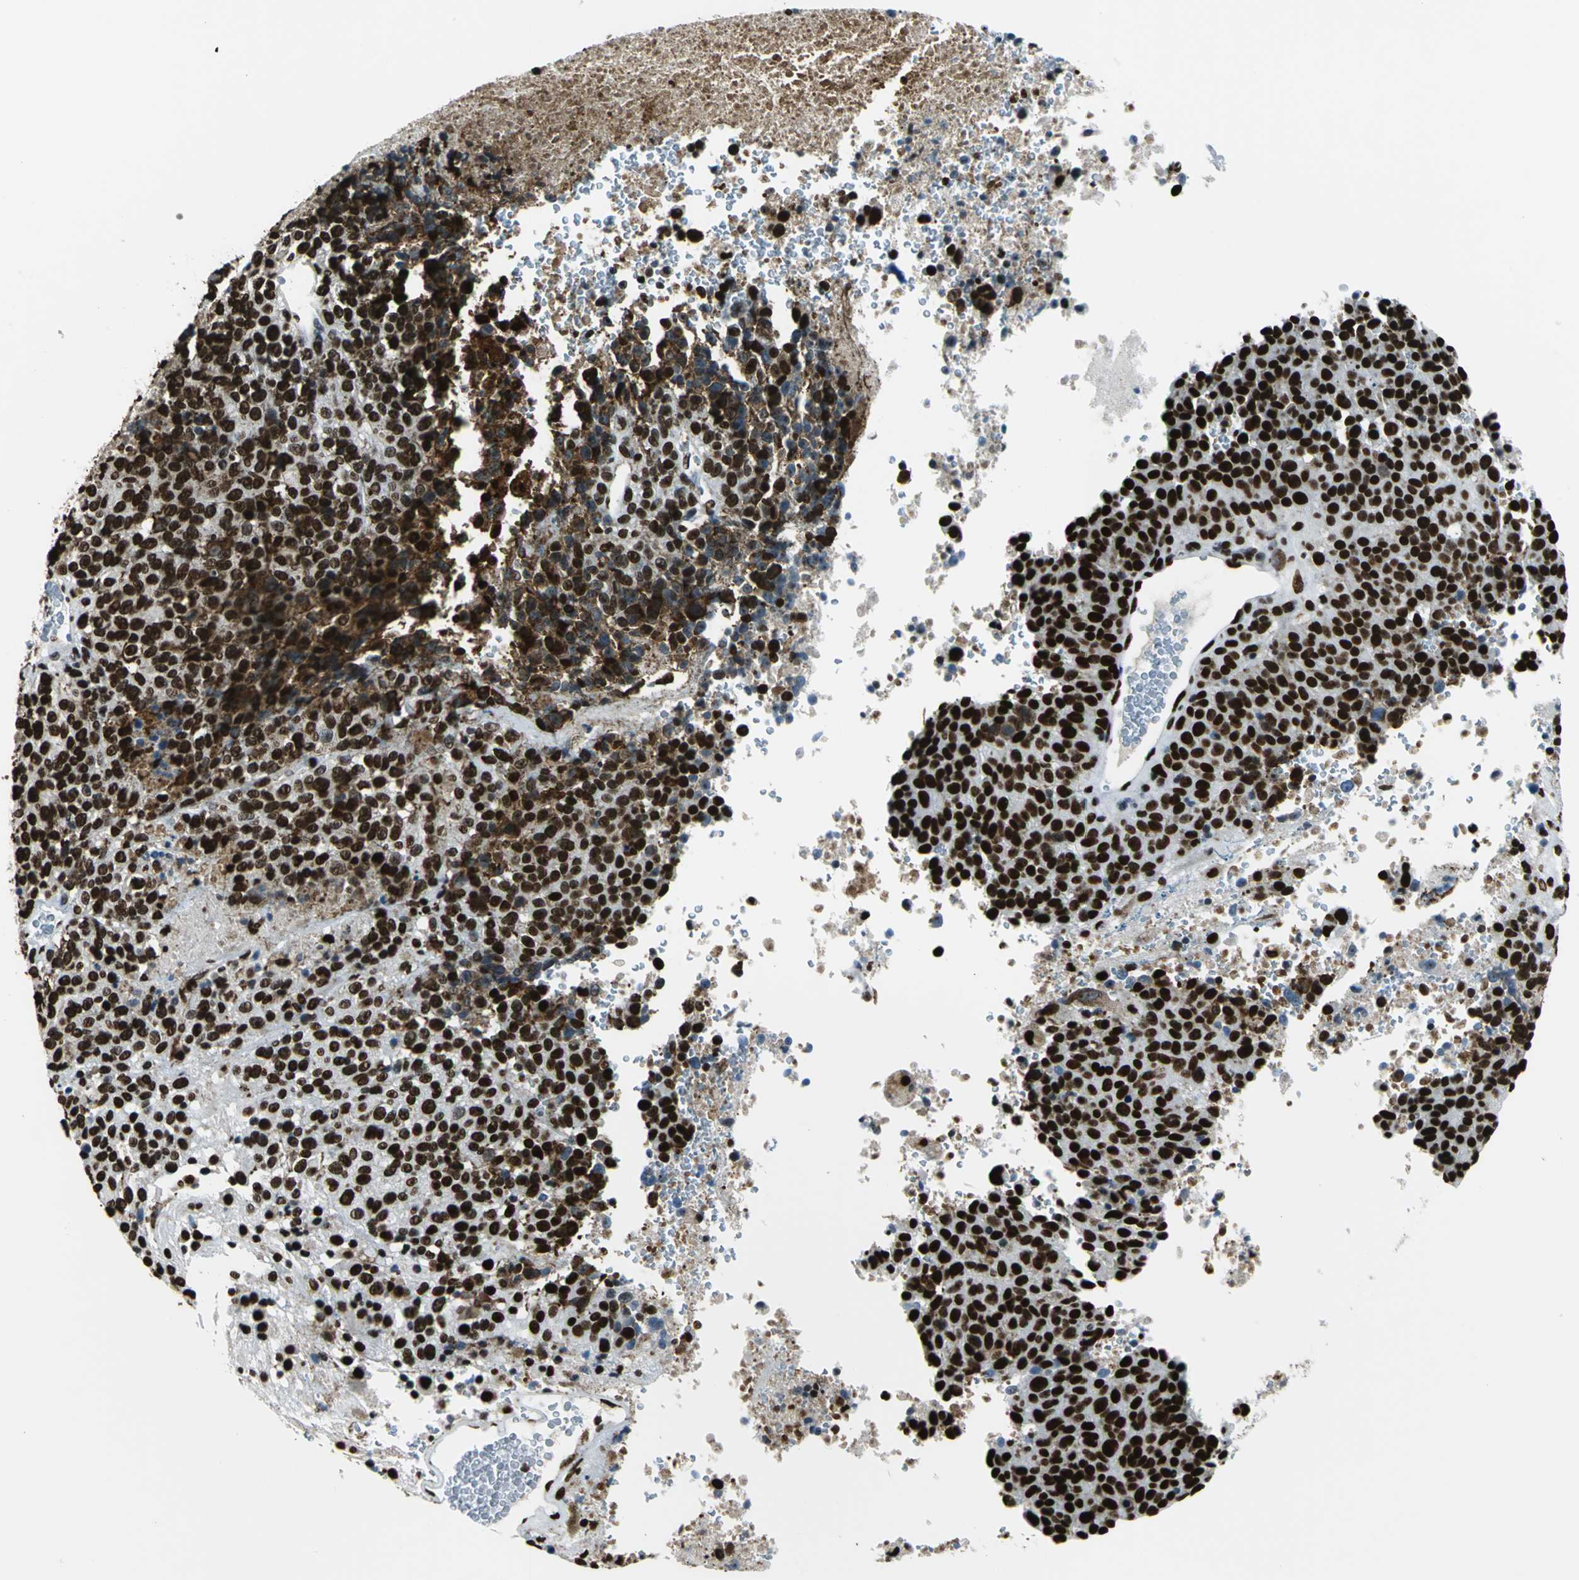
{"staining": {"intensity": "strong", "quantity": ">75%", "location": "nuclear"}, "tissue": "melanoma", "cell_type": "Tumor cells", "image_type": "cancer", "snomed": [{"axis": "morphology", "description": "Malignant melanoma, Metastatic site"}, {"axis": "topography", "description": "Cerebral cortex"}], "caption": "This micrograph exhibits immunohistochemistry (IHC) staining of human malignant melanoma (metastatic site), with high strong nuclear expression in approximately >75% of tumor cells.", "gene": "APEX1", "patient": {"sex": "female", "age": 52}}